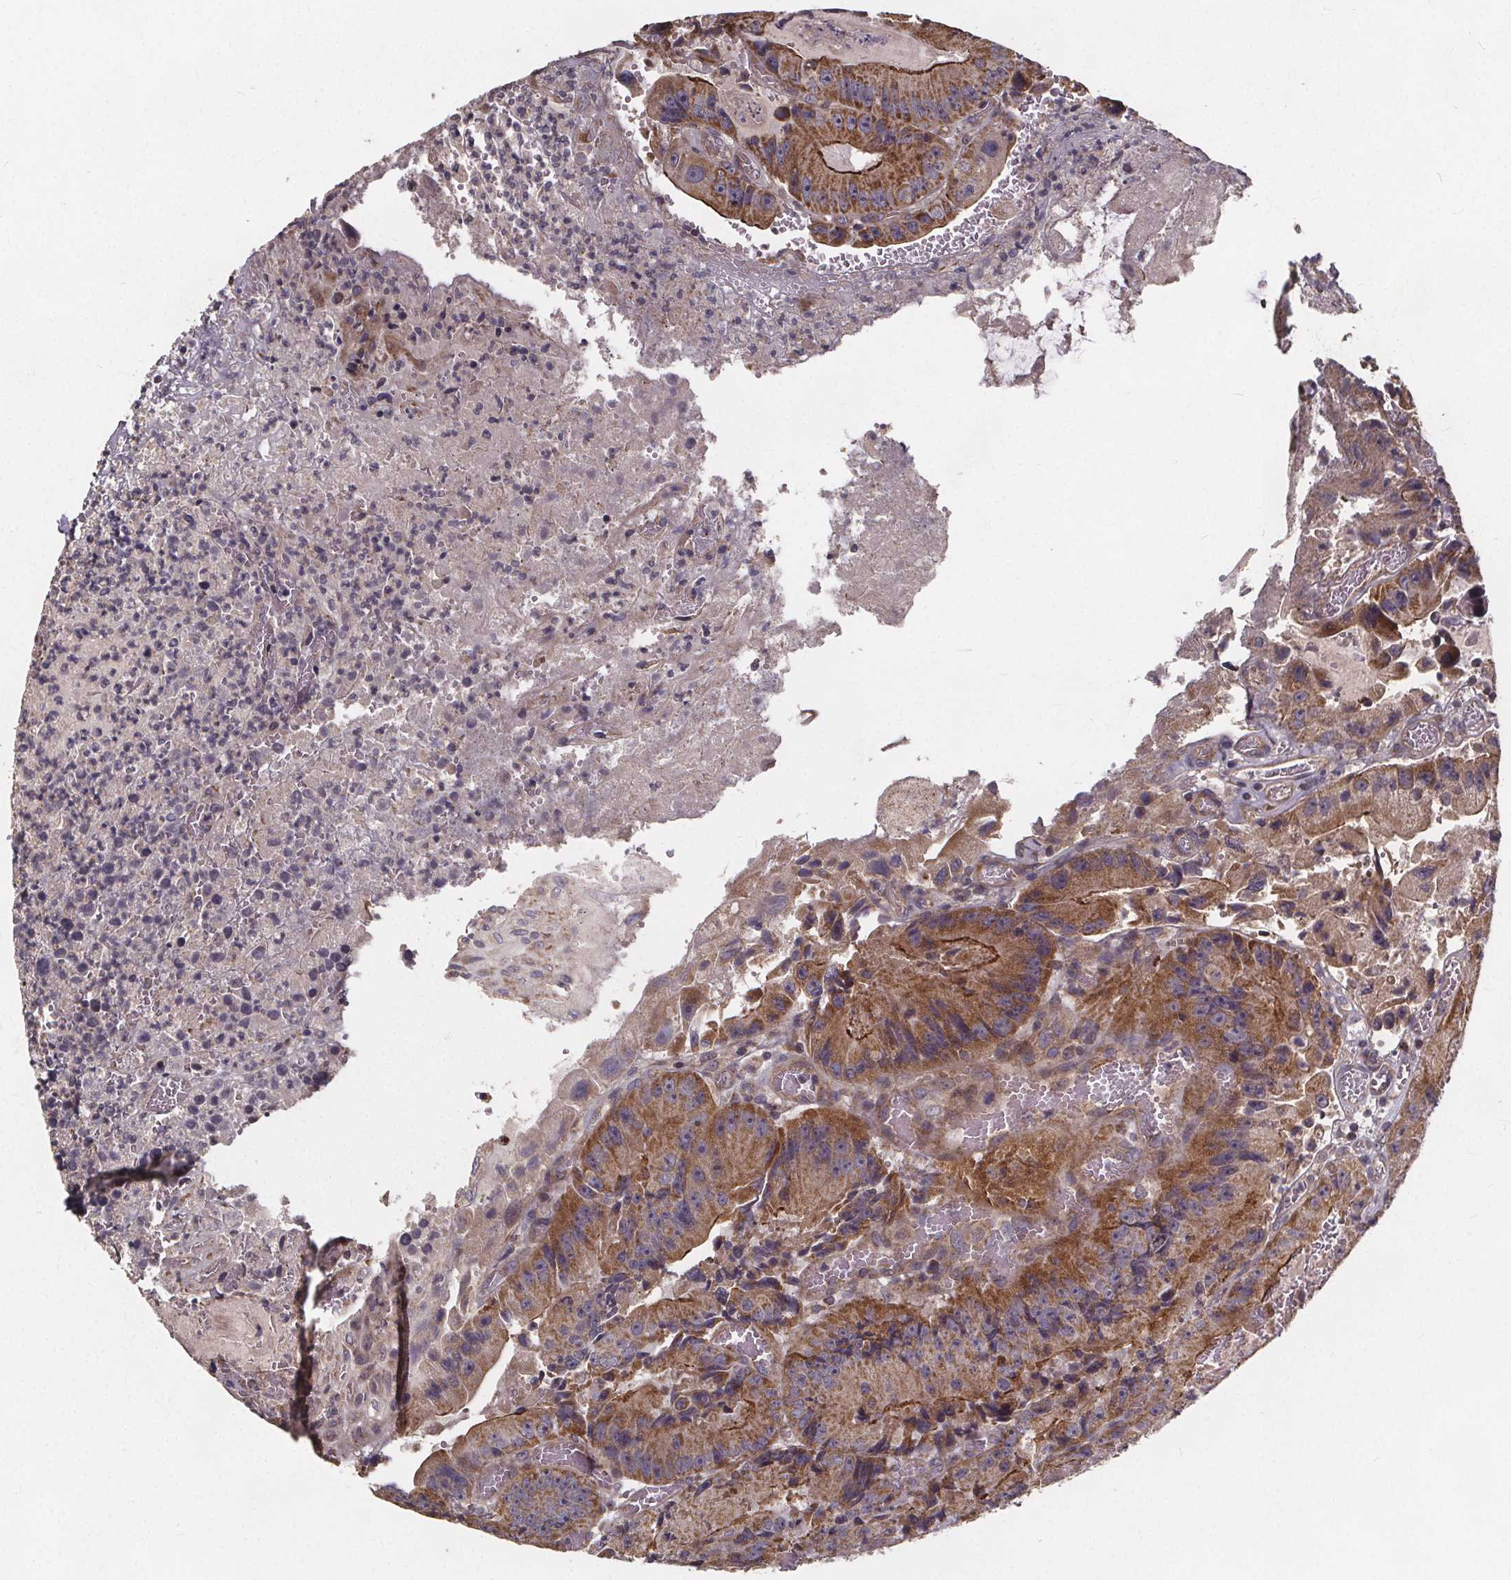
{"staining": {"intensity": "moderate", "quantity": ">75%", "location": "cytoplasmic/membranous"}, "tissue": "colorectal cancer", "cell_type": "Tumor cells", "image_type": "cancer", "snomed": [{"axis": "morphology", "description": "Adenocarcinoma, NOS"}, {"axis": "topography", "description": "Colon"}], "caption": "About >75% of tumor cells in human colorectal adenocarcinoma show moderate cytoplasmic/membranous protein positivity as visualized by brown immunohistochemical staining.", "gene": "YME1L1", "patient": {"sex": "female", "age": 86}}